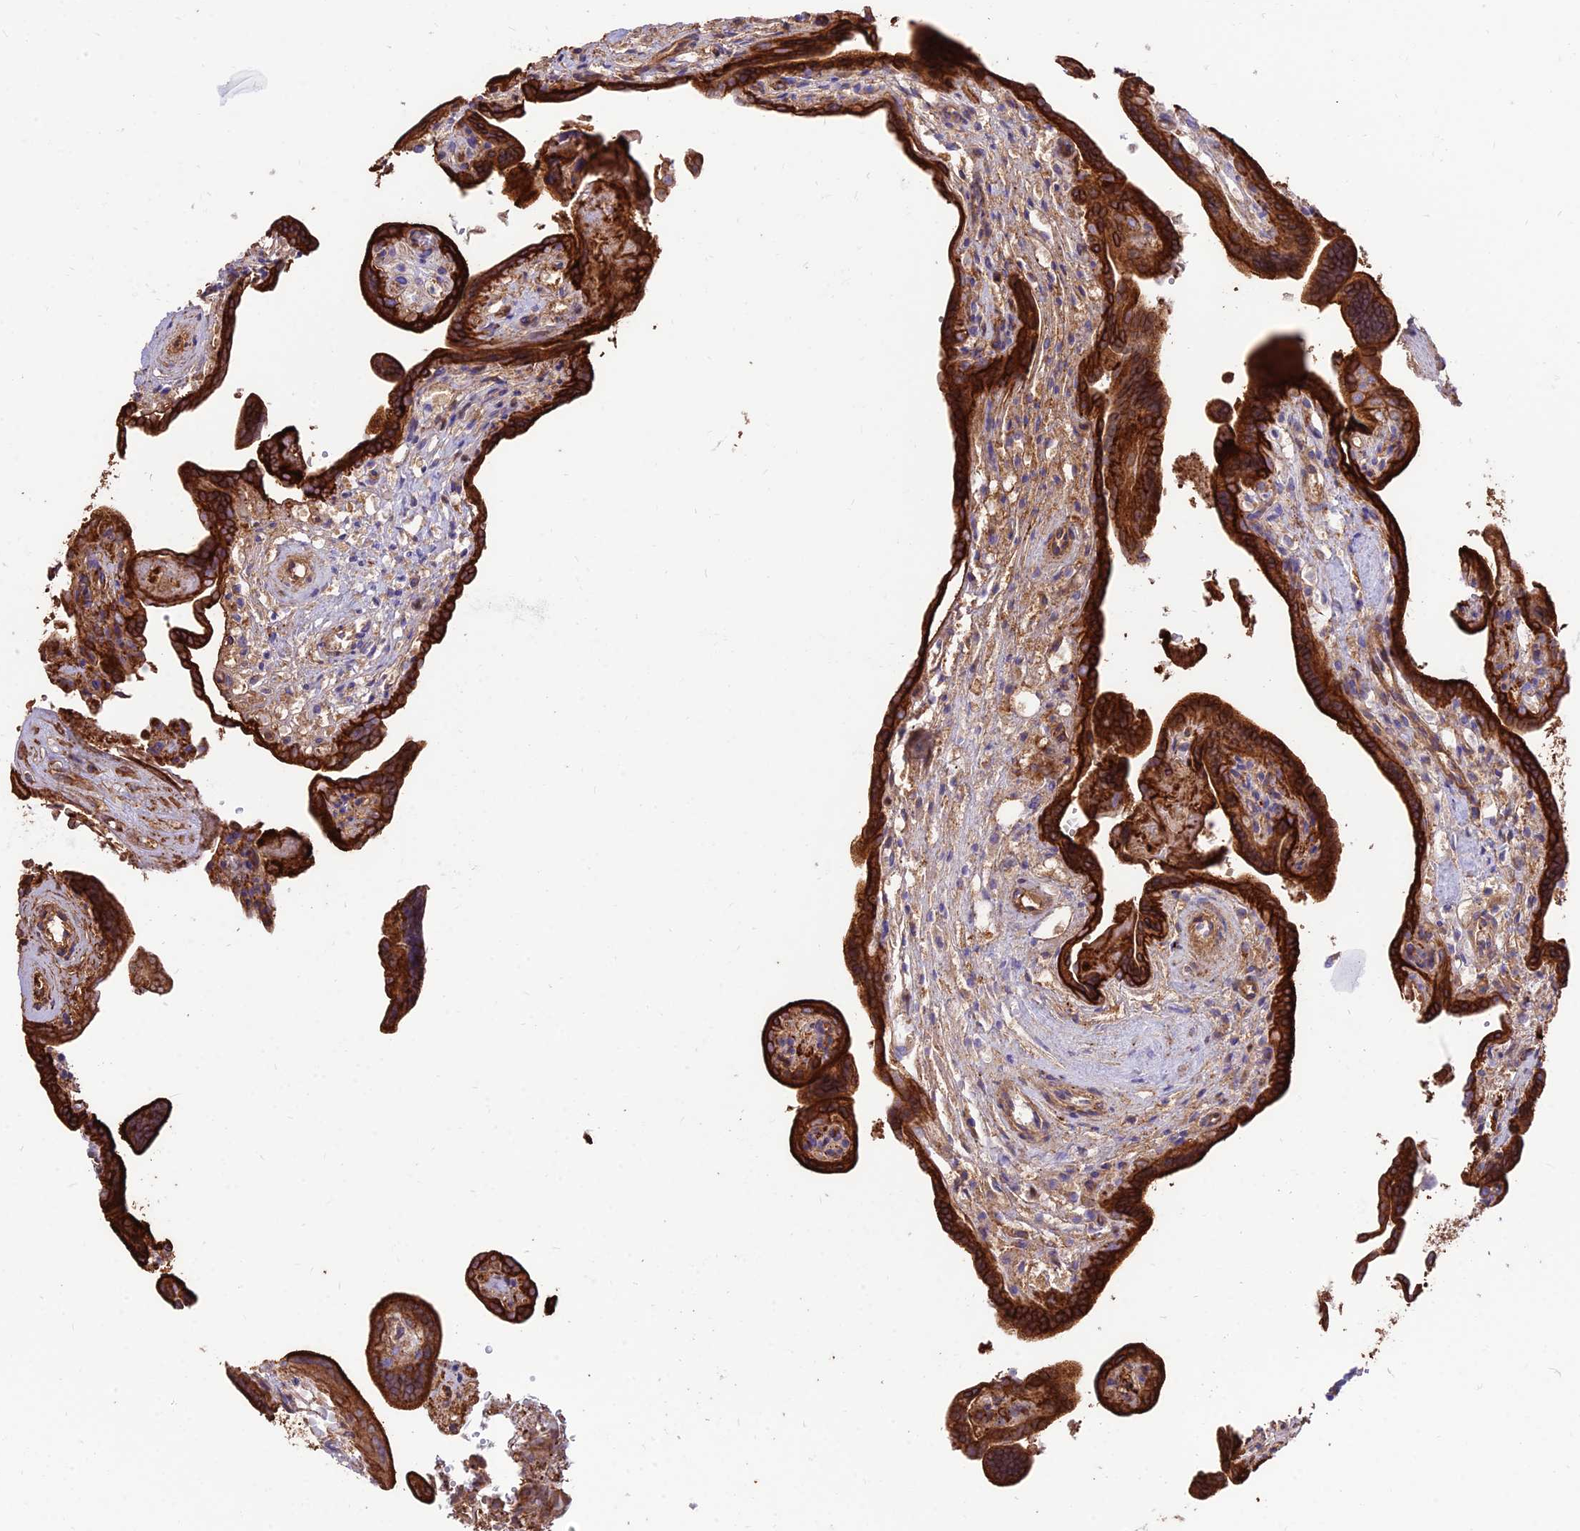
{"staining": {"intensity": "strong", "quantity": ">75%", "location": "cytoplasmic/membranous"}, "tissue": "placenta", "cell_type": "Trophoblastic cells", "image_type": "normal", "snomed": [{"axis": "morphology", "description": "Normal tissue, NOS"}, {"axis": "topography", "description": "Placenta"}], "caption": "Immunohistochemical staining of benign placenta reveals >75% levels of strong cytoplasmic/membranous protein staining in approximately >75% of trophoblastic cells.", "gene": "SREK1IP1", "patient": {"sex": "female", "age": 37}}